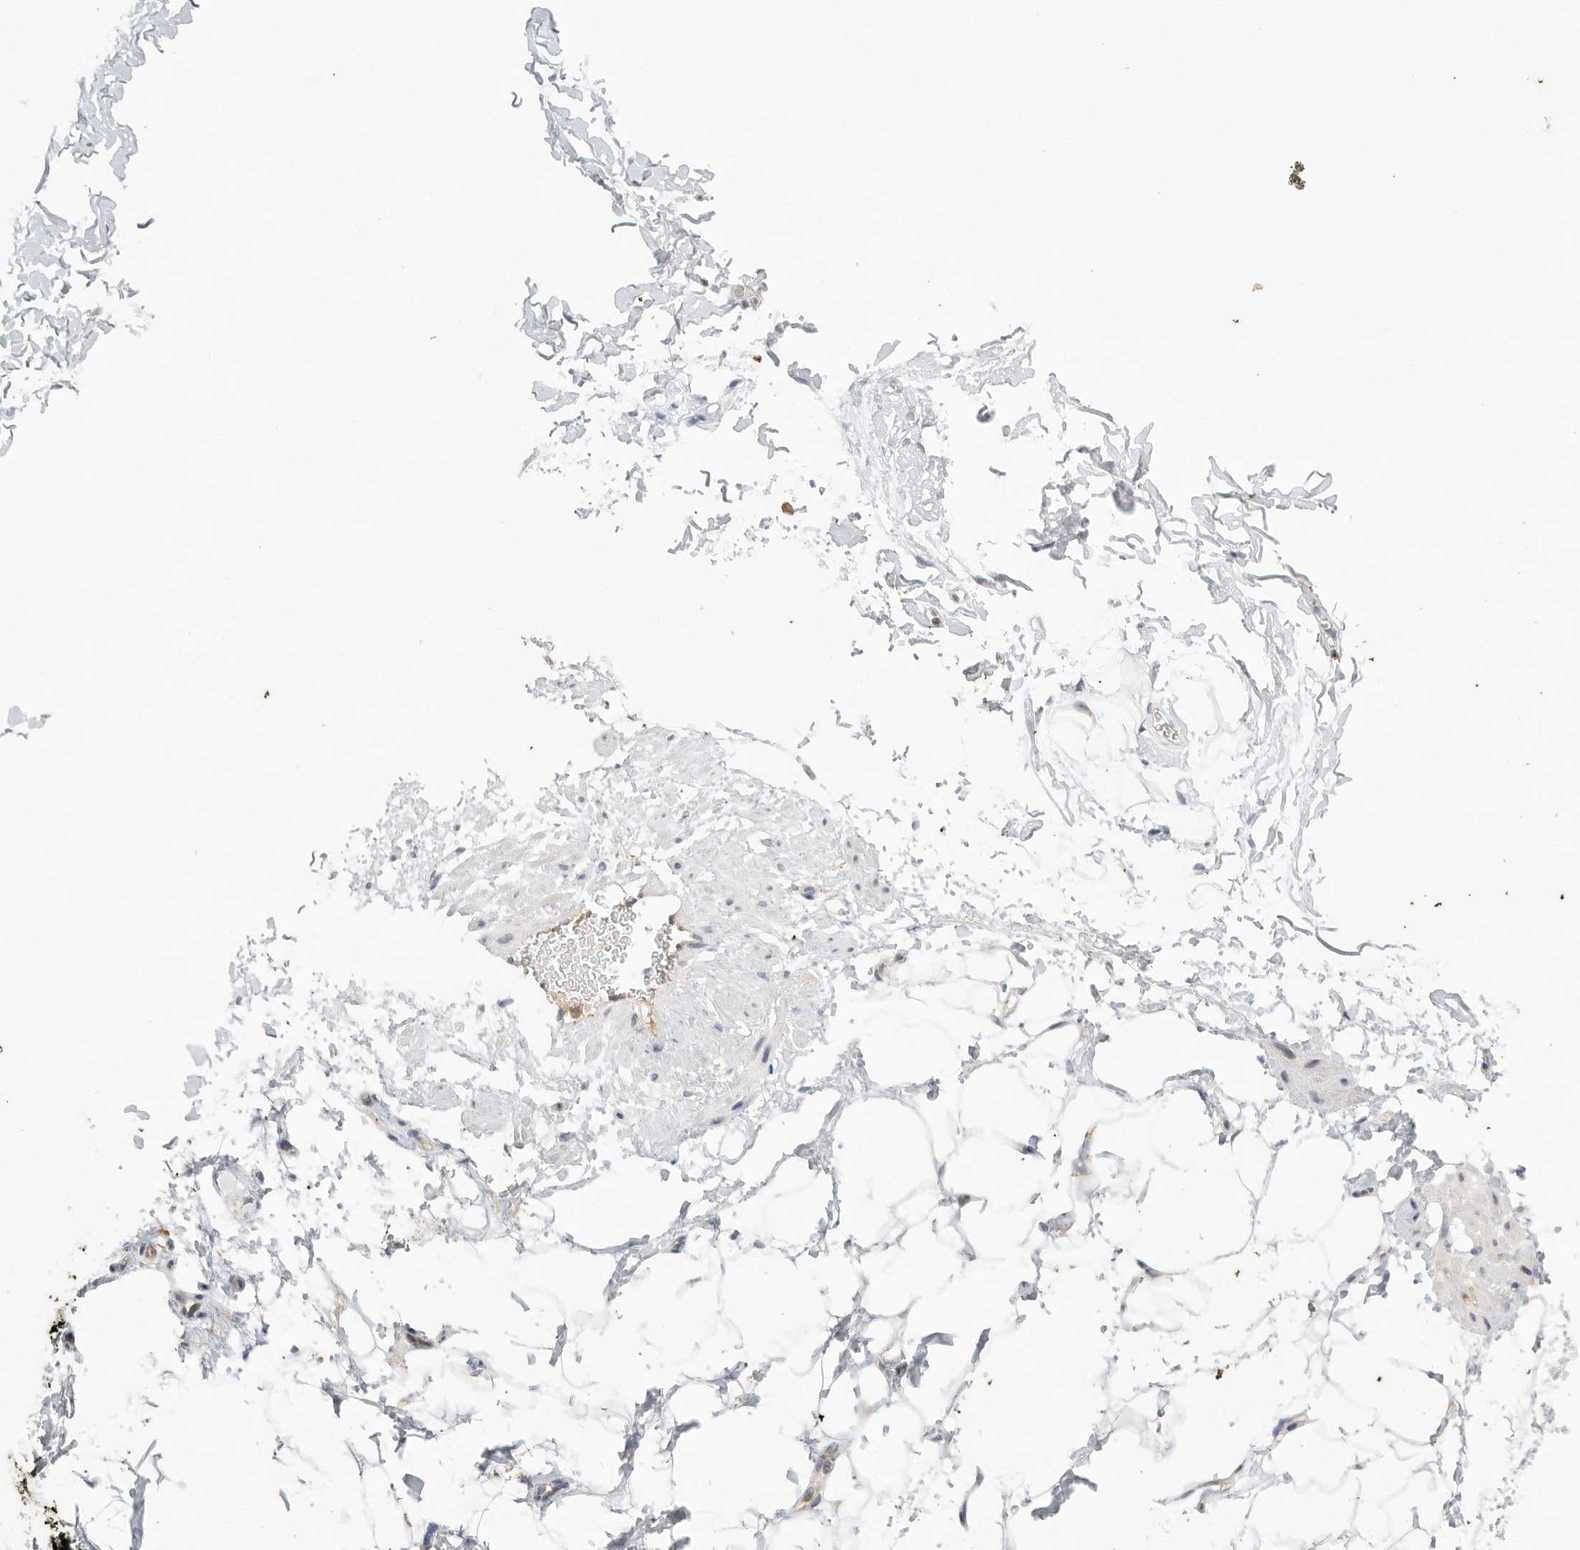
{"staining": {"intensity": "weak", "quantity": "25%-75%", "location": "cytoplasmic/membranous"}, "tissue": "adipose tissue", "cell_type": "Adipocytes", "image_type": "normal", "snomed": [{"axis": "morphology", "description": "Normal tissue, NOS"}, {"axis": "morphology", "description": "Adenocarcinoma, NOS"}, {"axis": "topography", "description": "Pancreas"}, {"axis": "topography", "description": "Peripheral nerve tissue"}], "caption": "The micrograph shows a brown stain indicating the presence of a protein in the cytoplasmic/membranous of adipocytes in adipose tissue.", "gene": "CCT8", "patient": {"sex": "male", "age": 59}}